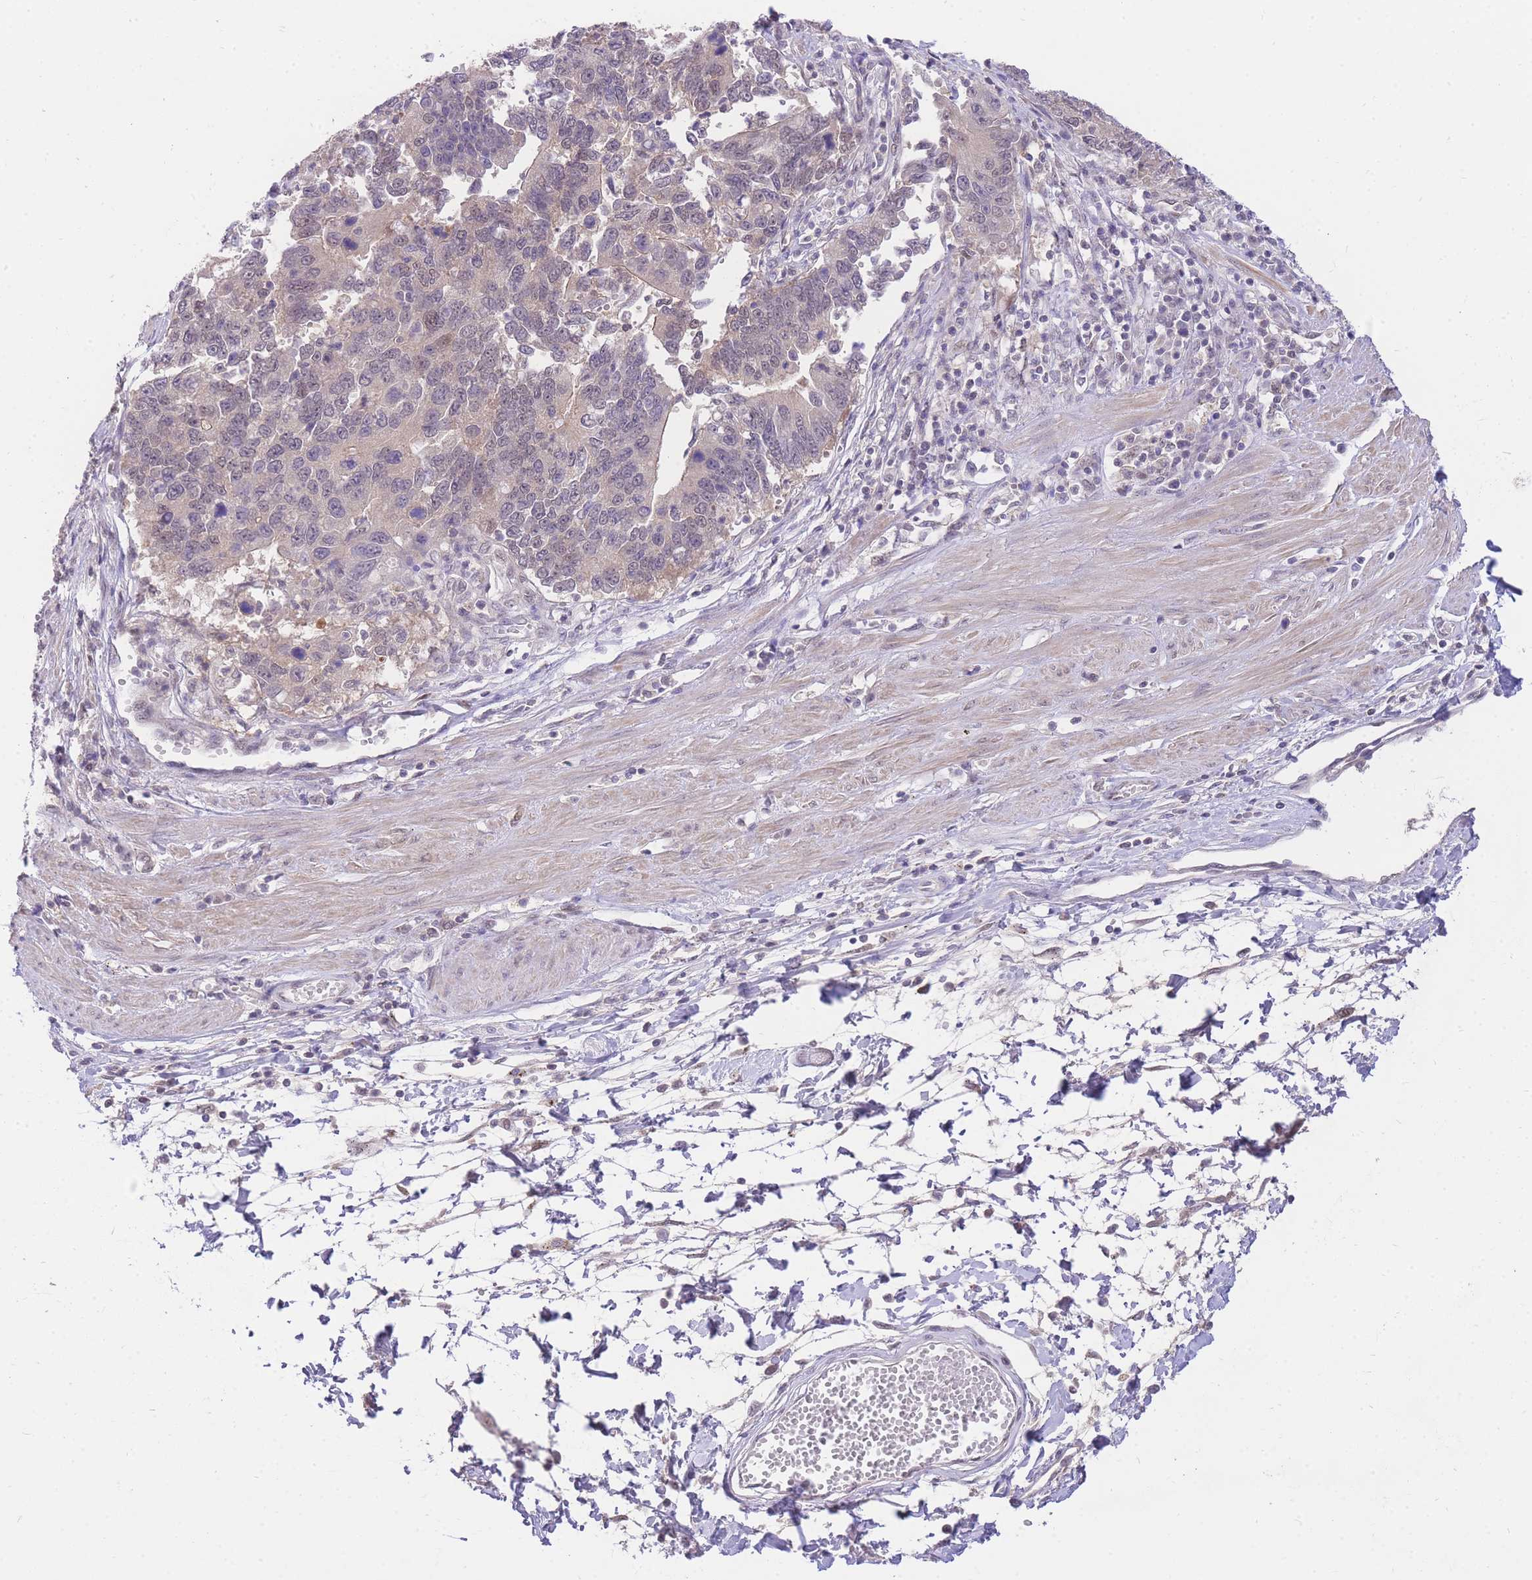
{"staining": {"intensity": "moderate", "quantity": "<25%", "location": "nuclear"}, "tissue": "stomach cancer", "cell_type": "Tumor cells", "image_type": "cancer", "snomed": [{"axis": "morphology", "description": "Adenocarcinoma, NOS"}, {"axis": "topography", "description": "Stomach"}], "caption": "High-magnification brightfield microscopy of stomach cancer stained with DAB (3,3'-diaminobenzidine) (brown) and counterstained with hematoxylin (blue). tumor cells exhibit moderate nuclear staining is seen in about<25% of cells.", "gene": "UBXN7", "patient": {"sex": "male", "age": 59}}